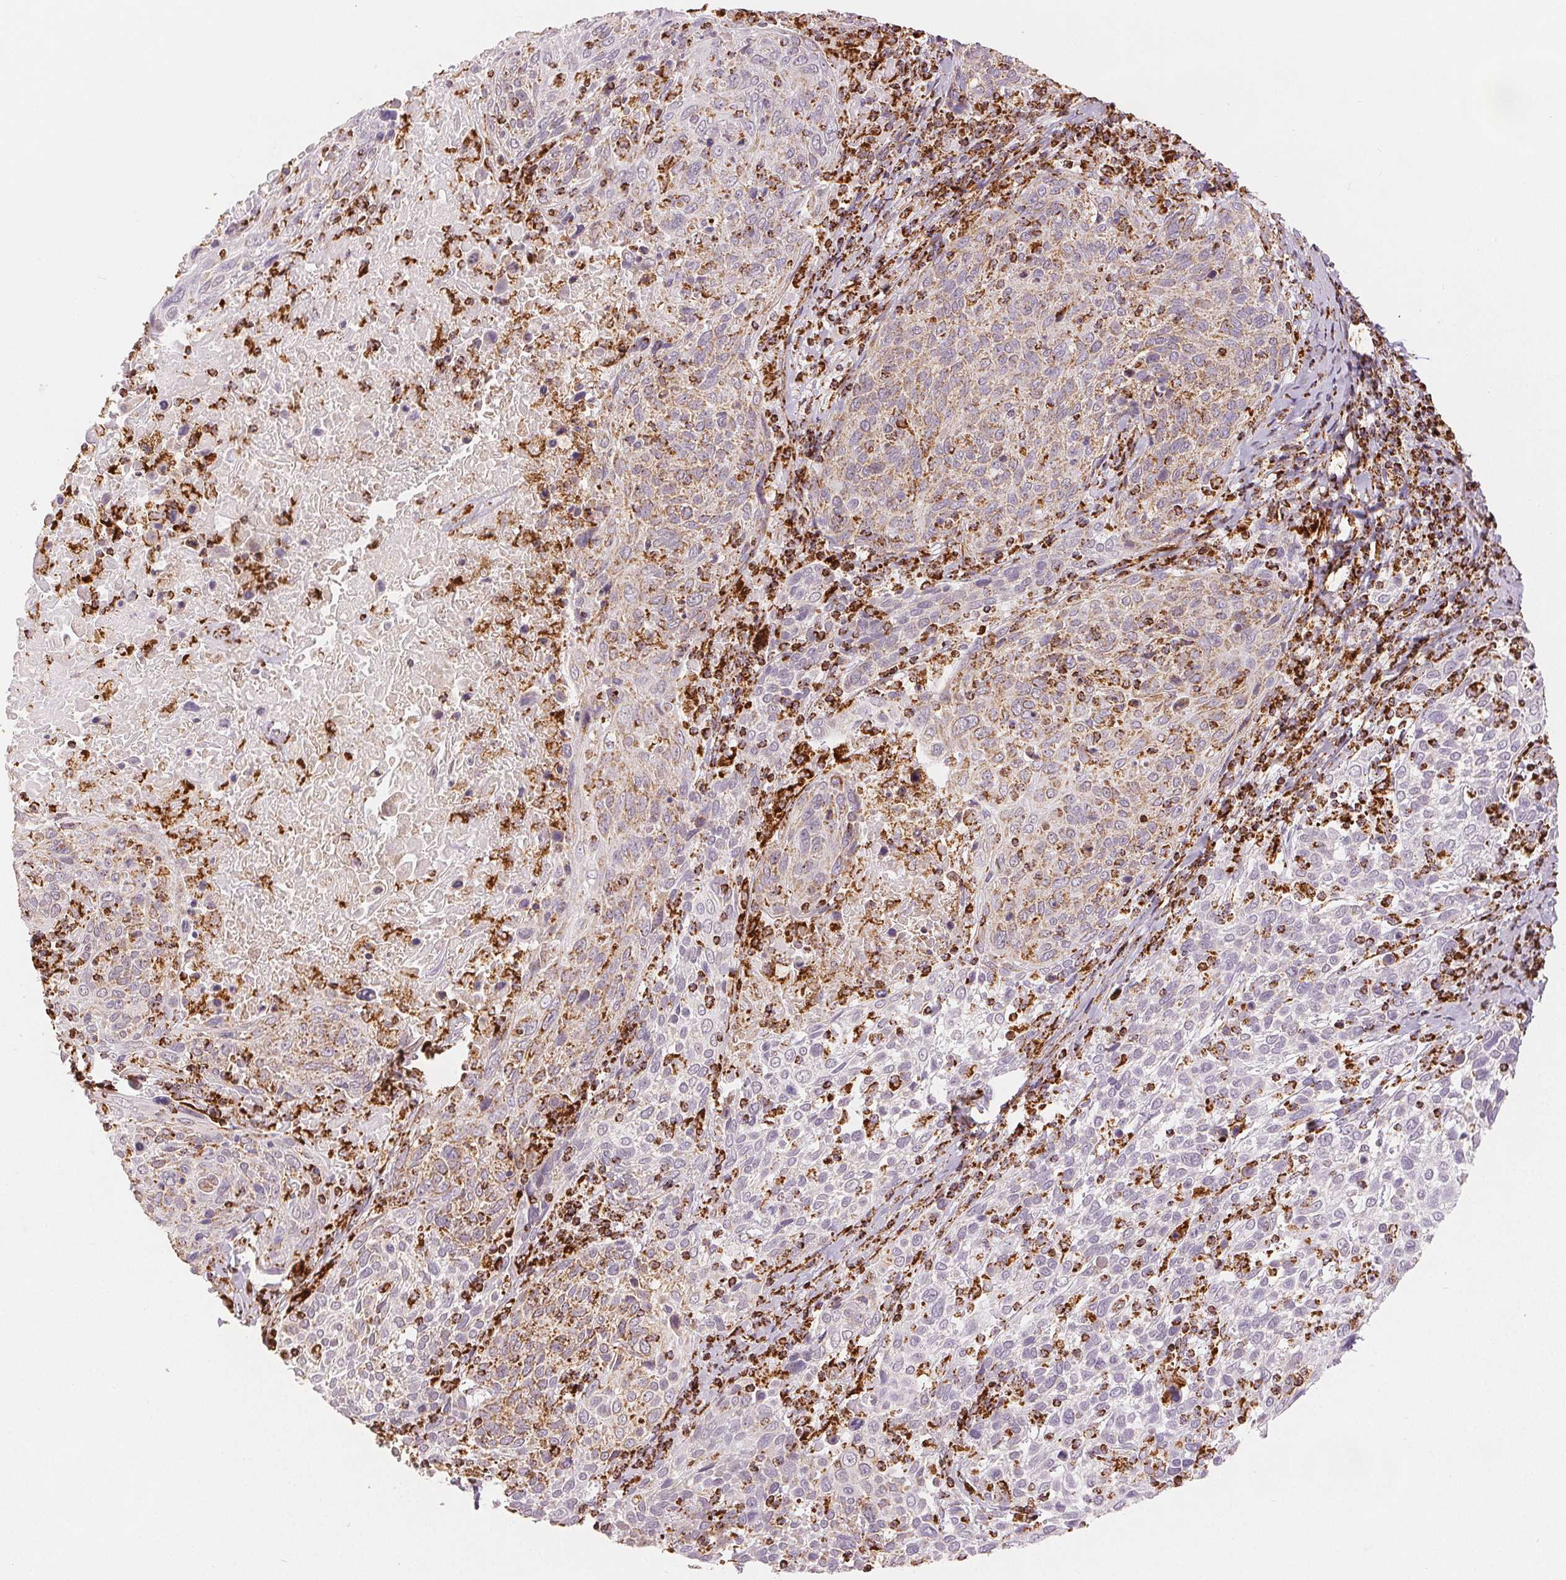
{"staining": {"intensity": "weak", "quantity": "25%-75%", "location": "cytoplasmic/membranous"}, "tissue": "cervical cancer", "cell_type": "Tumor cells", "image_type": "cancer", "snomed": [{"axis": "morphology", "description": "Squamous cell carcinoma, NOS"}, {"axis": "topography", "description": "Cervix"}], "caption": "Human cervical cancer stained with a protein marker reveals weak staining in tumor cells.", "gene": "SDHB", "patient": {"sex": "female", "age": 61}}